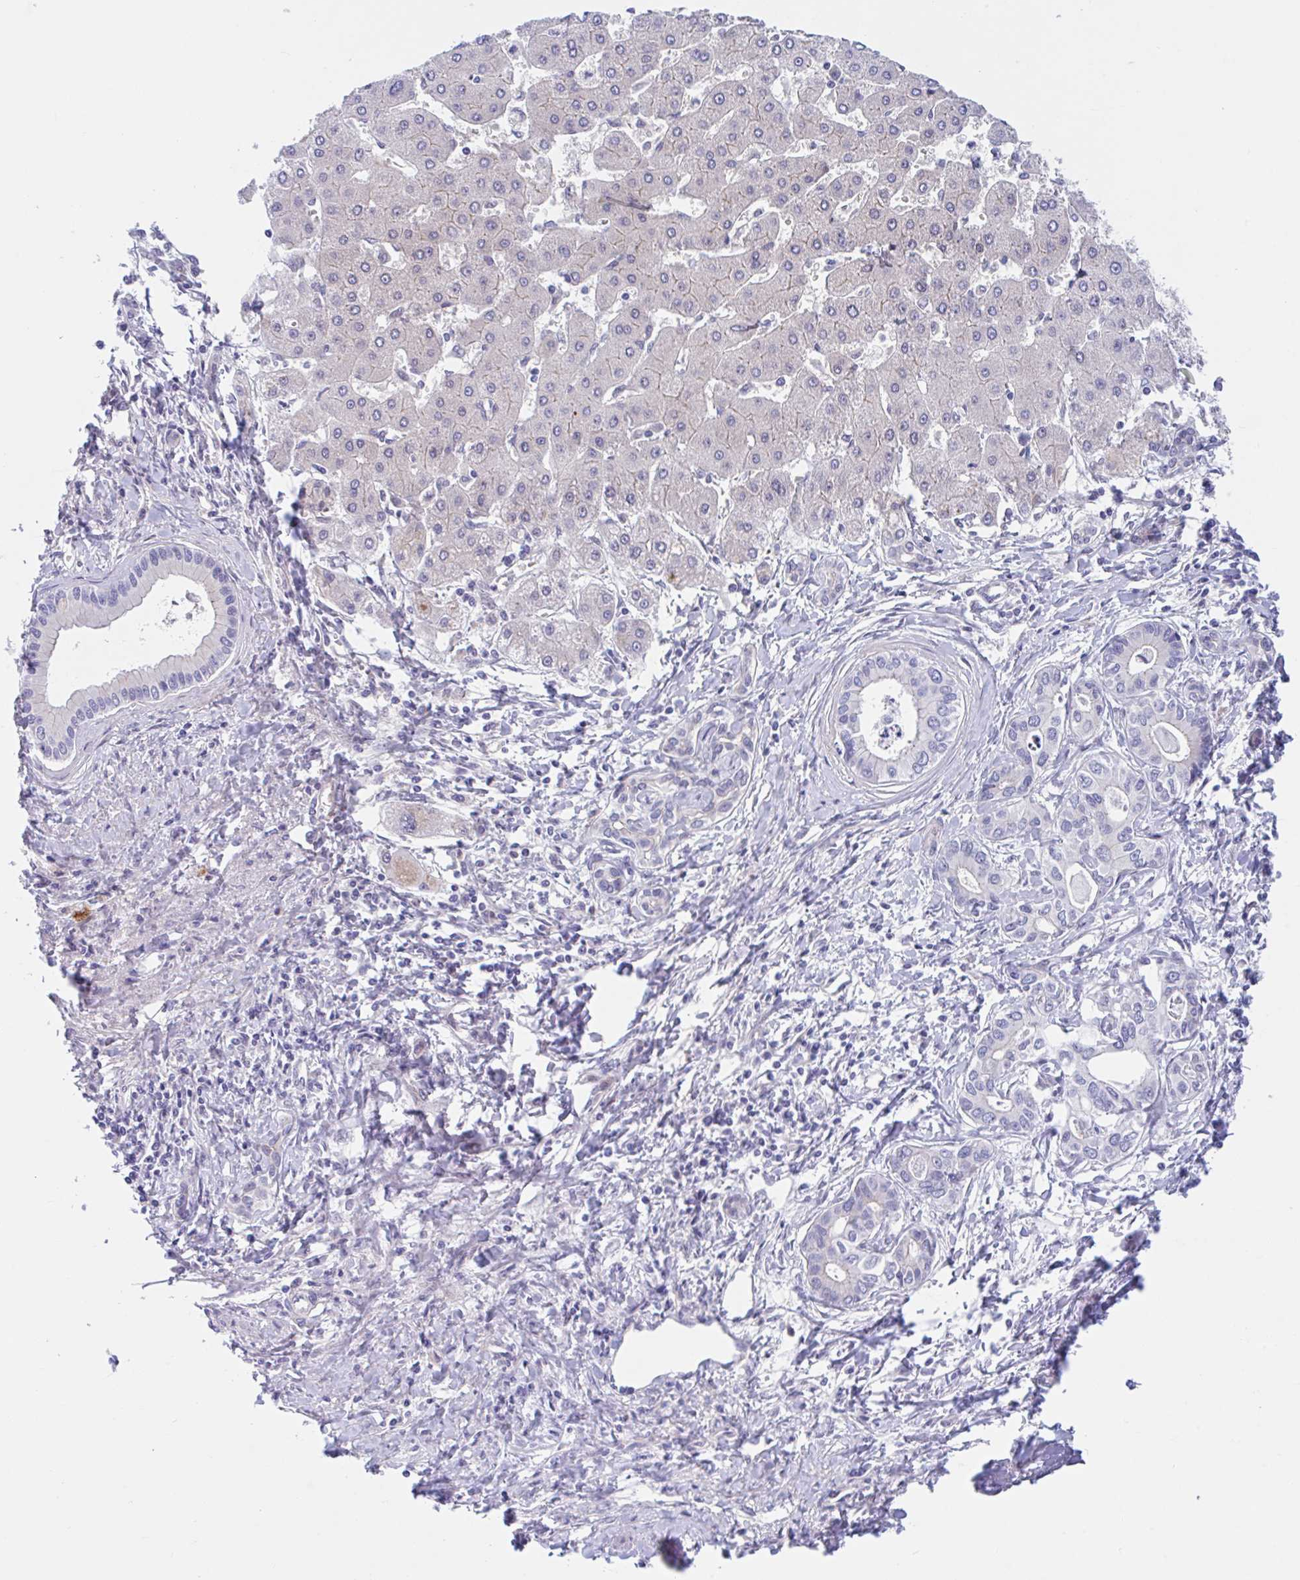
{"staining": {"intensity": "negative", "quantity": "none", "location": "none"}, "tissue": "liver cancer", "cell_type": "Tumor cells", "image_type": "cancer", "snomed": [{"axis": "morphology", "description": "Cholangiocarcinoma"}, {"axis": "topography", "description": "Liver"}], "caption": "An immunohistochemistry (IHC) histopathology image of cholangiocarcinoma (liver) is shown. There is no staining in tumor cells of cholangiocarcinoma (liver). (DAB (3,3'-diaminobenzidine) IHC visualized using brightfield microscopy, high magnification).", "gene": "TMEM86A", "patient": {"sex": "male", "age": 66}}